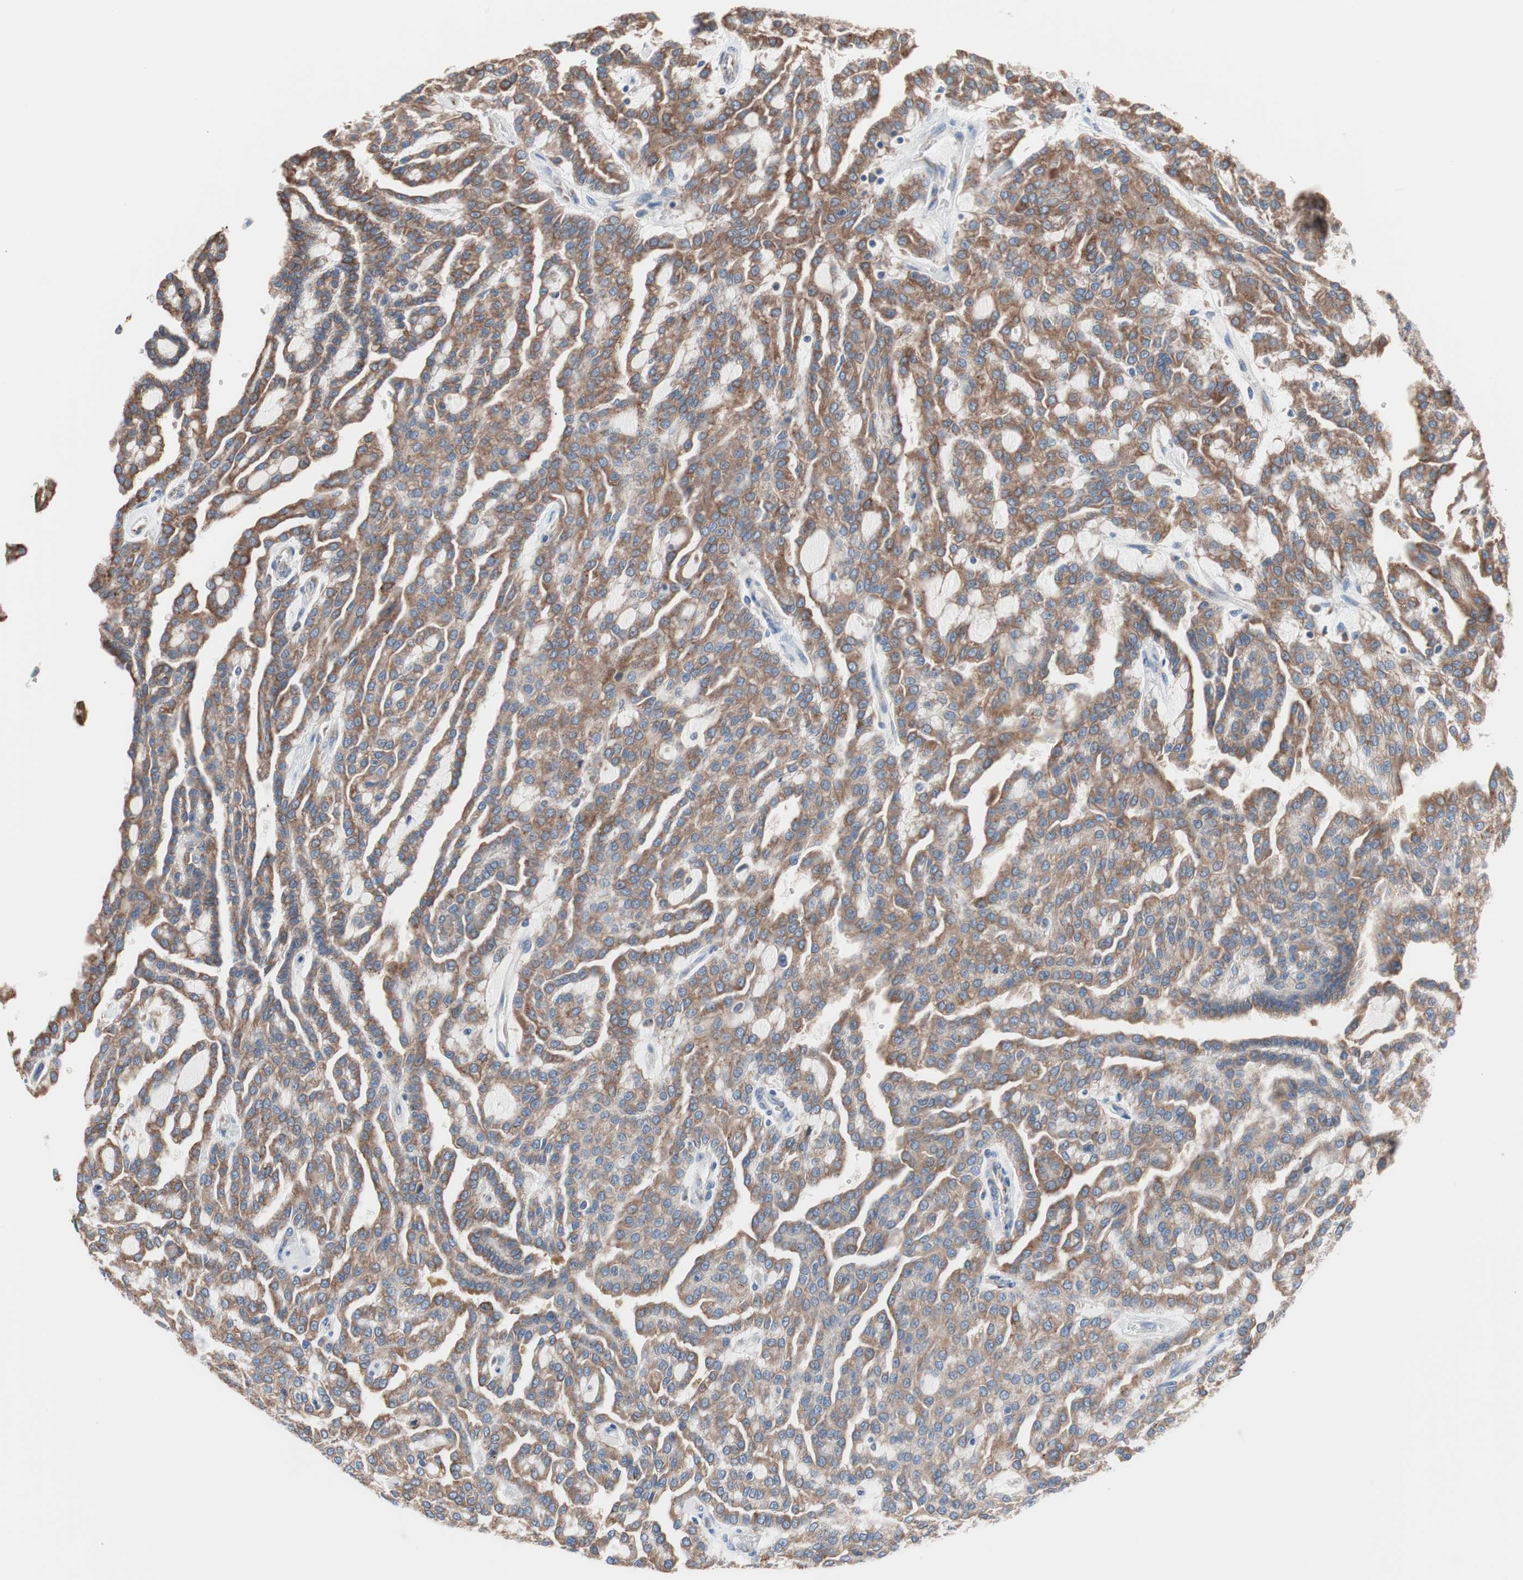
{"staining": {"intensity": "moderate", "quantity": ">75%", "location": "cytoplasmic/membranous"}, "tissue": "renal cancer", "cell_type": "Tumor cells", "image_type": "cancer", "snomed": [{"axis": "morphology", "description": "Adenocarcinoma, NOS"}, {"axis": "topography", "description": "Kidney"}], "caption": "An image of renal adenocarcinoma stained for a protein exhibits moderate cytoplasmic/membranous brown staining in tumor cells.", "gene": "SLC27A4", "patient": {"sex": "male", "age": 63}}